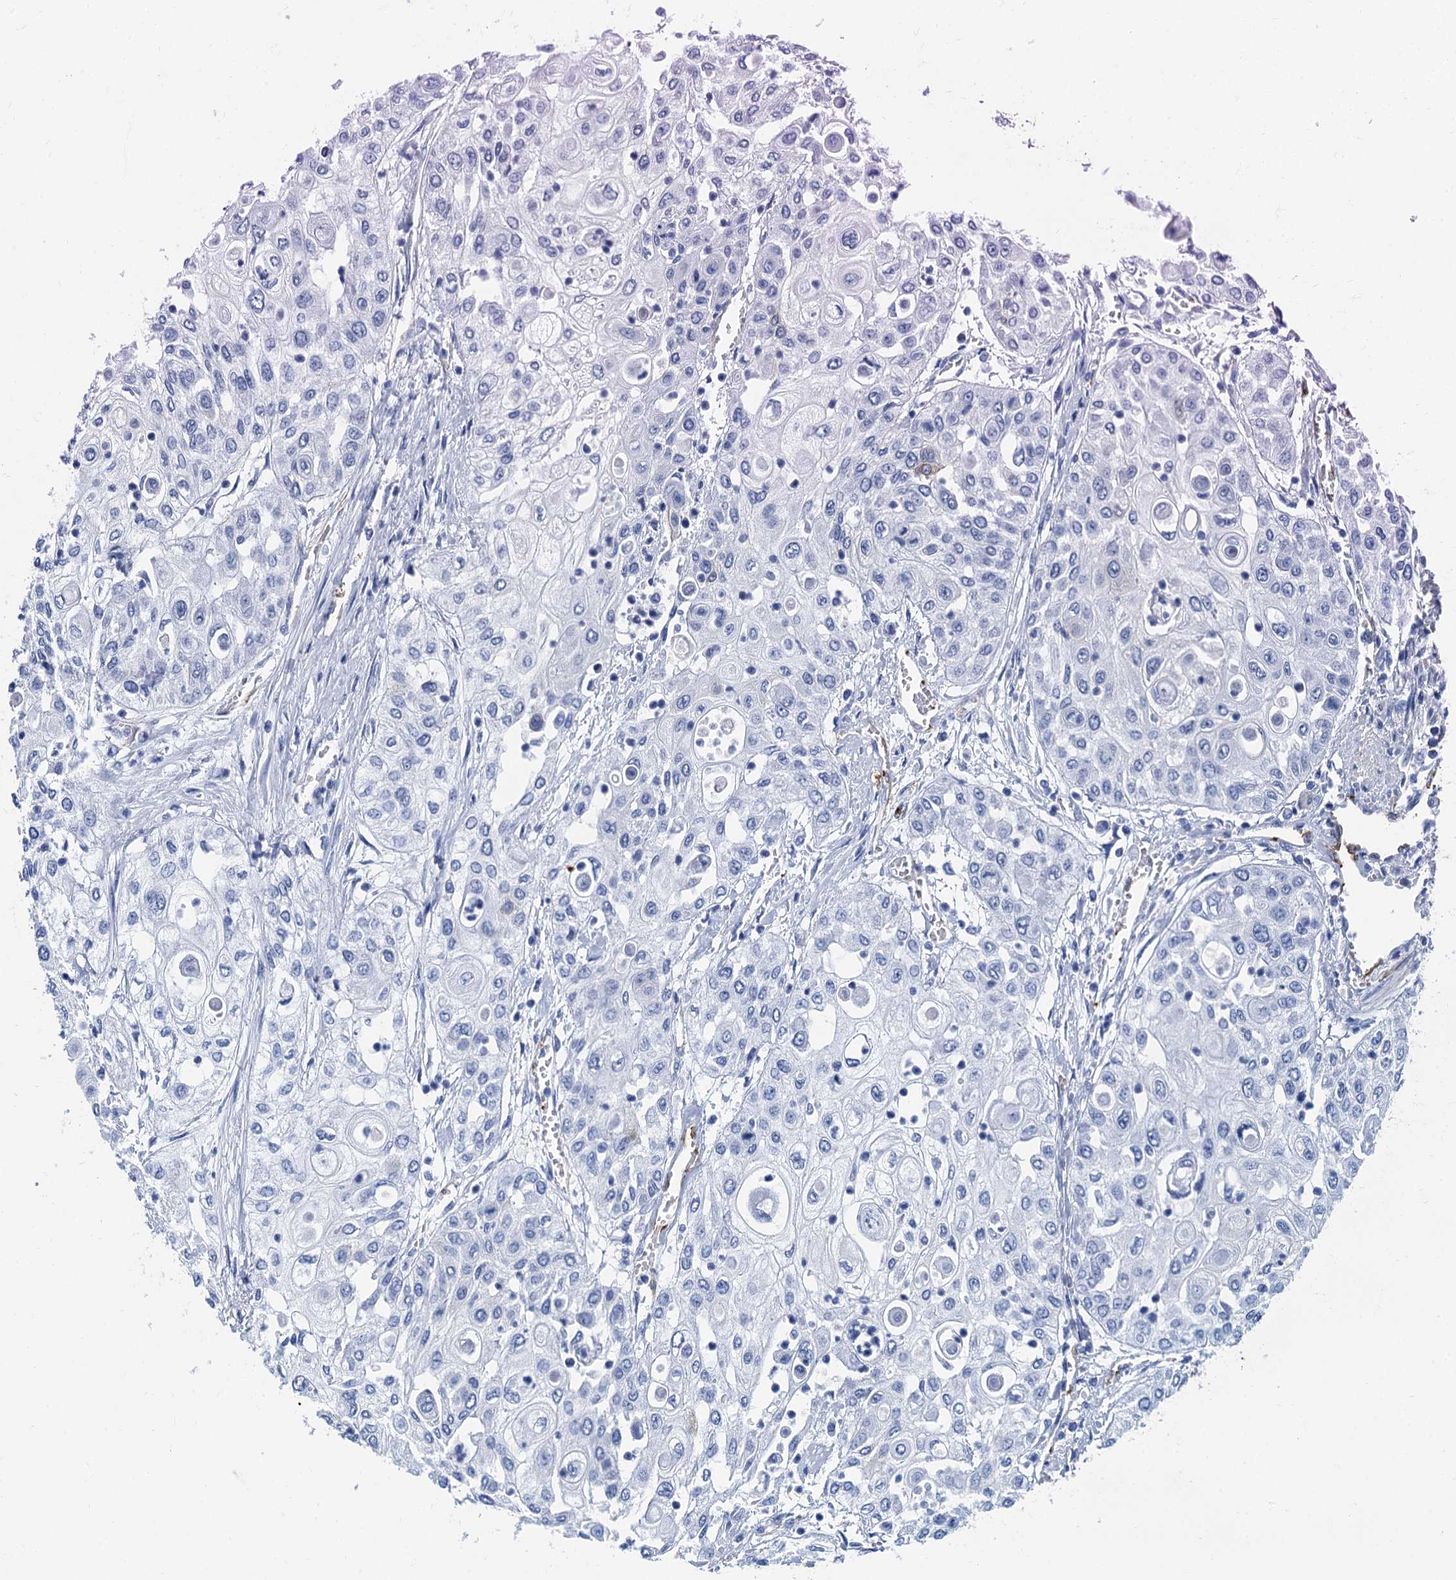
{"staining": {"intensity": "negative", "quantity": "none", "location": "none"}, "tissue": "urothelial cancer", "cell_type": "Tumor cells", "image_type": "cancer", "snomed": [{"axis": "morphology", "description": "Urothelial carcinoma, High grade"}, {"axis": "topography", "description": "Urinary bladder"}], "caption": "A photomicrograph of human high-grade urothelial carcinoma is negative for staining in tumor cells.", "gene": "CAVIN2", "patient": {"sex": "female", "age": 79}}